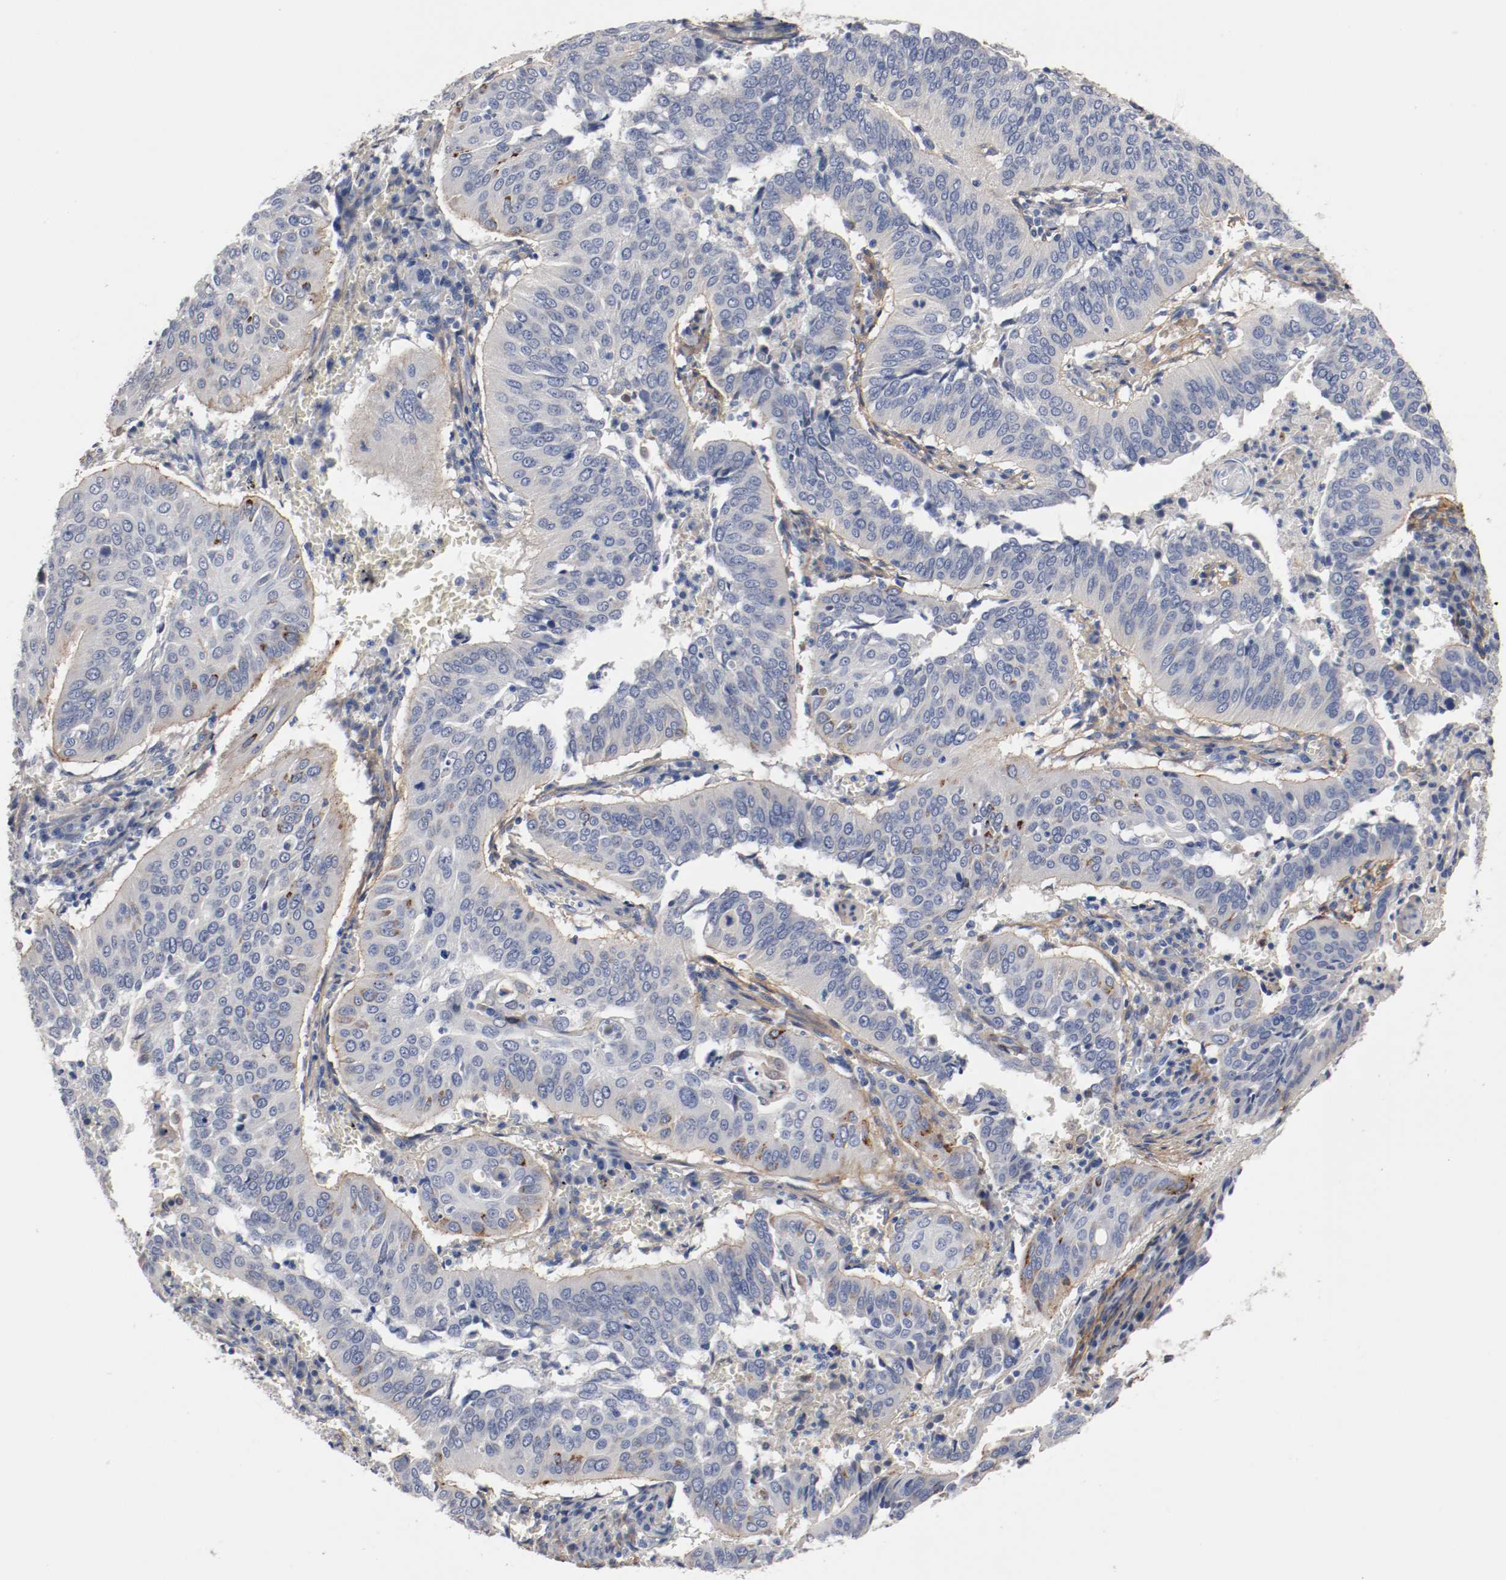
{"staining": {"intensity": "moderate", "quantity": "<25%", "location": "cytoplasmic/membranous"}, "tissue": "cervical cancer", "cell_type": "Tumor cells", "image_type": "cancer", "snomed": [{"axis": "morphology", "description": "Squamous cell carcinoma, NOS"}, {"axis": "topography", "description": "Cervix"}], "caption": "This photomicrograph demonstrates immunohistochemistry staining of cervical cancer, with low moderate cytoplasmic/membranous positivity in approximately <25% of tumor cells.", "gene": "TNC", "patient": {"sex": "female", "age": 39}}